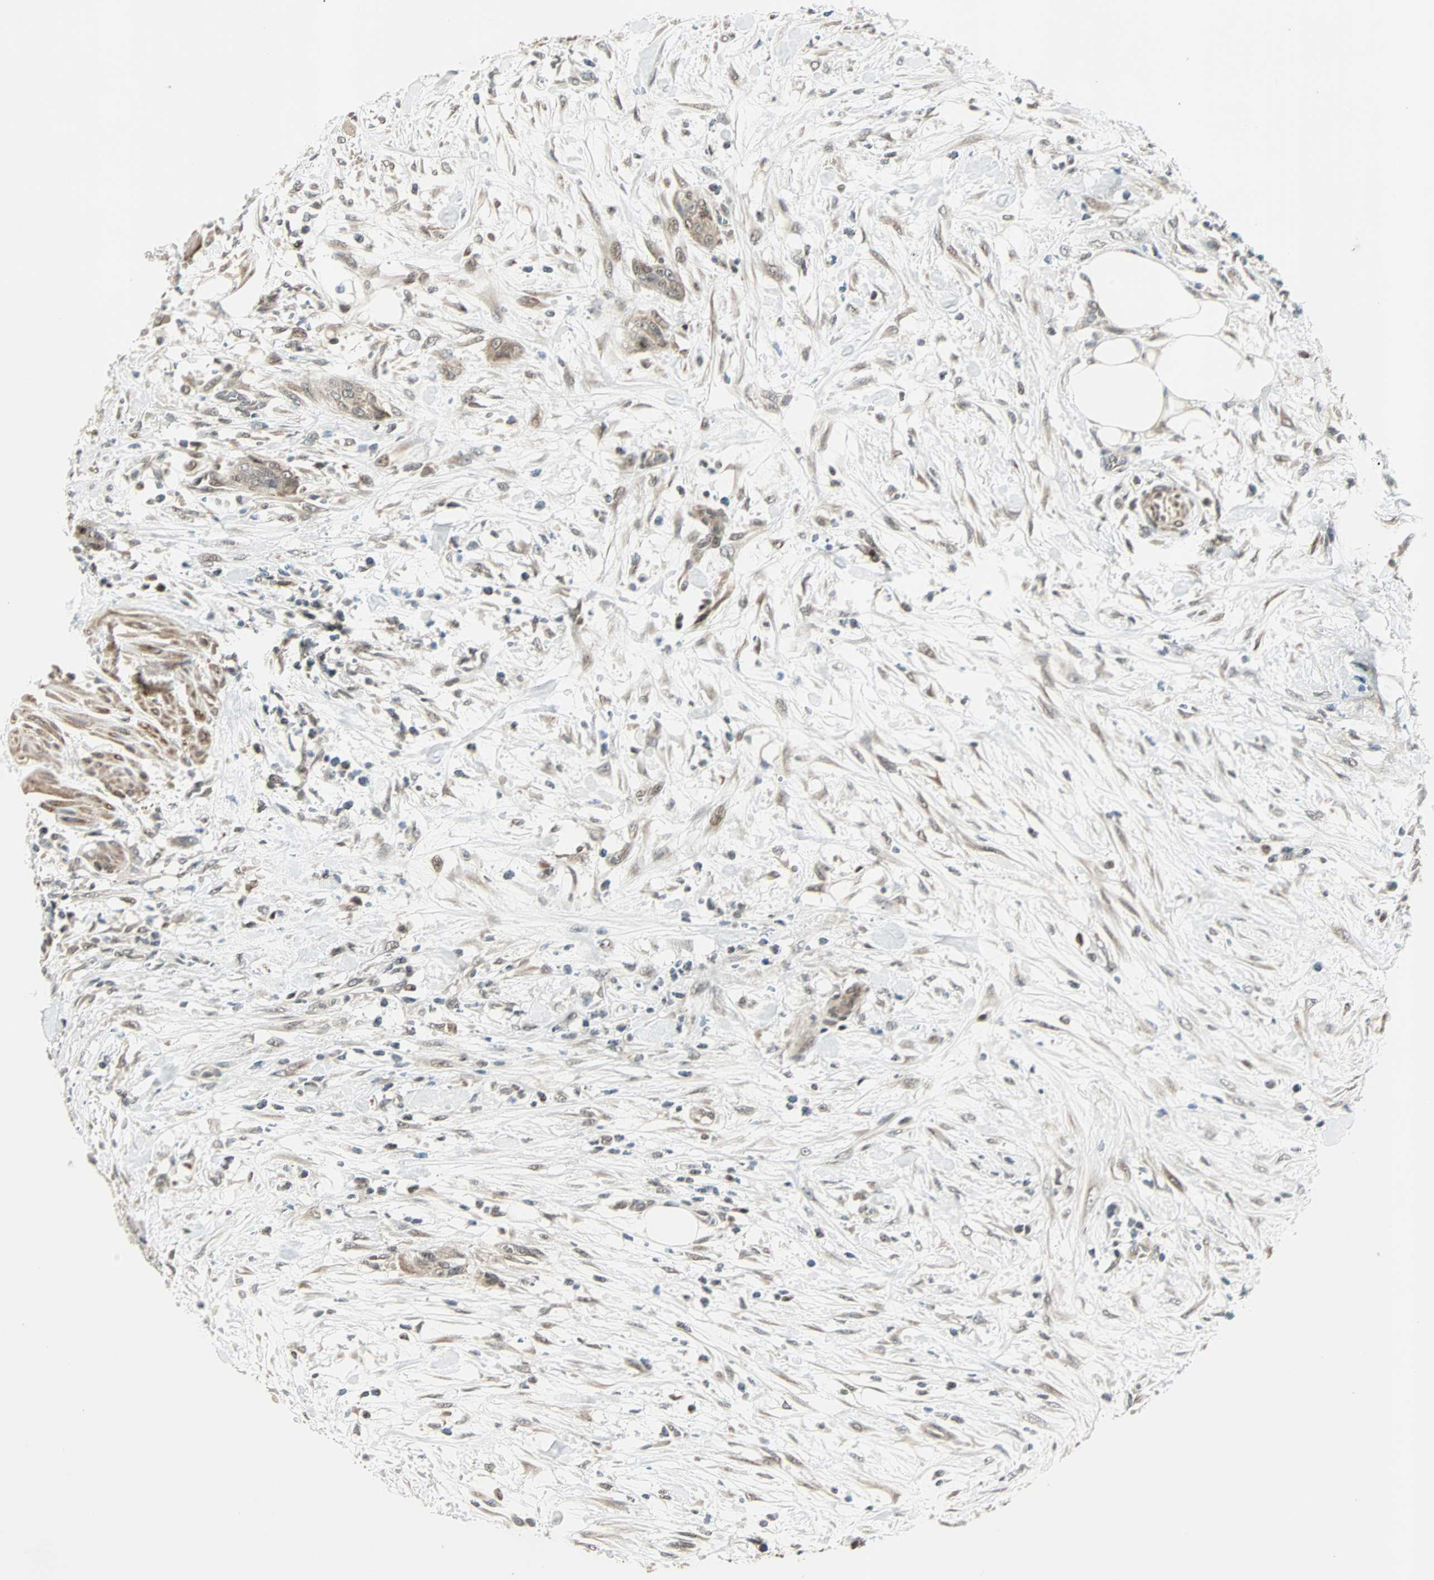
{"staining": {"intensity": "weak", "quantity": "25%-75%", "location": "cytoplasmic/membranous,nuclear"}, "tissue": "urothelial cancer", "cell_type": "Tumor cells", "image_type": "cancer", "snomed": [{"axis": "morphology", "description": "Urothelial carcinoma, High grade"}, {"axis": "topography", "description": "Urinary bladder"}], "caption": "Immunohistochemical staining of human high-grade urothelial carcinoma exhibits low levels of weak cytoplasmic/membranous and nuclear protein positivity in about 25%-75% of tumor cells.", "gene": "CBX4", "patient": {"sex": "male", "age": 35}}